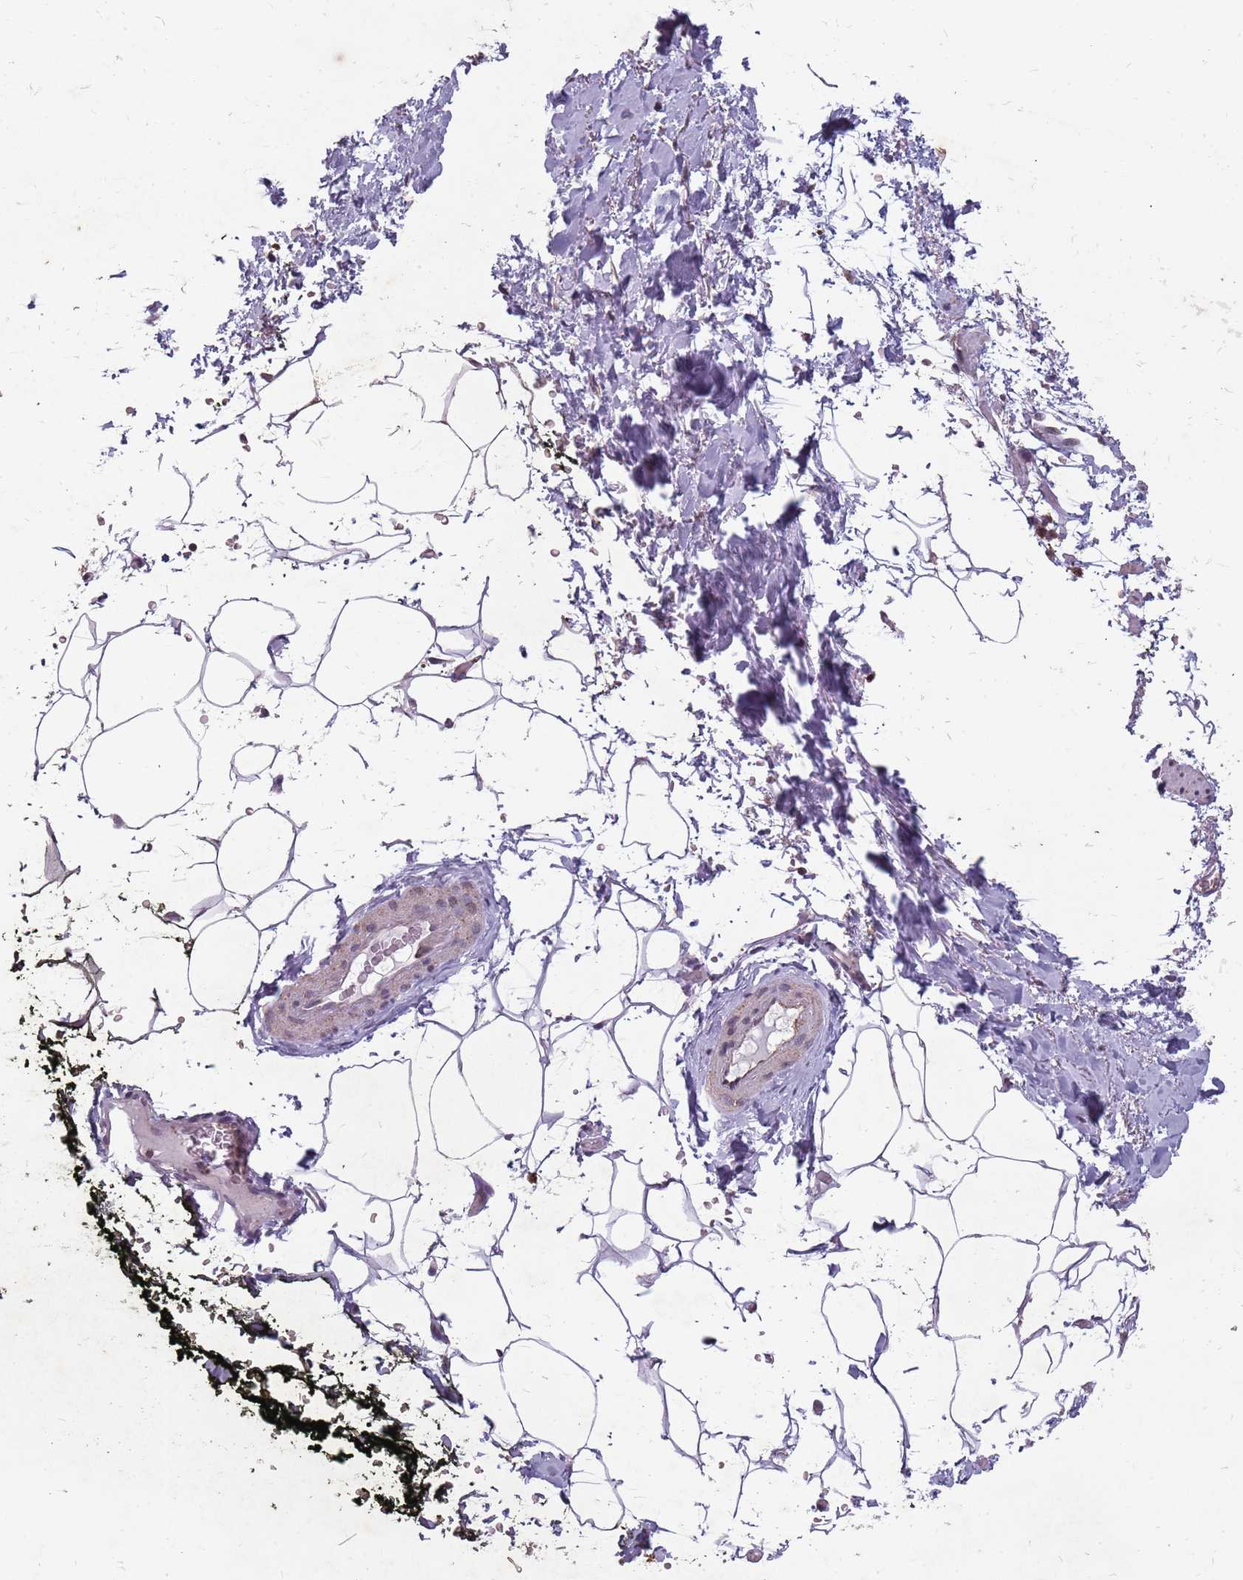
{"staining": {"intensity": "negative", "quantity": "none", "location": "none"}, "tissue": "adipose tissue", "cell_type": "Adipocytes", "image_type": "normal", "snomed": [{"axis": "morphology", "description": "Normal tissue, NOS"}, {"axis": "morphology", "description": "Adenocarcinoma, Low grade"}, {"axis": "topography", "description": "Prostate"}, {"axis": "topography", "description": "Peripheral nerve tissue"}], "caption": "A micrograph of adipose tissue stained for a protein demonstrates no brown staining in adipocytes.", "gene": "NEK6", "patient": {"sex": "male", "age": 63}}